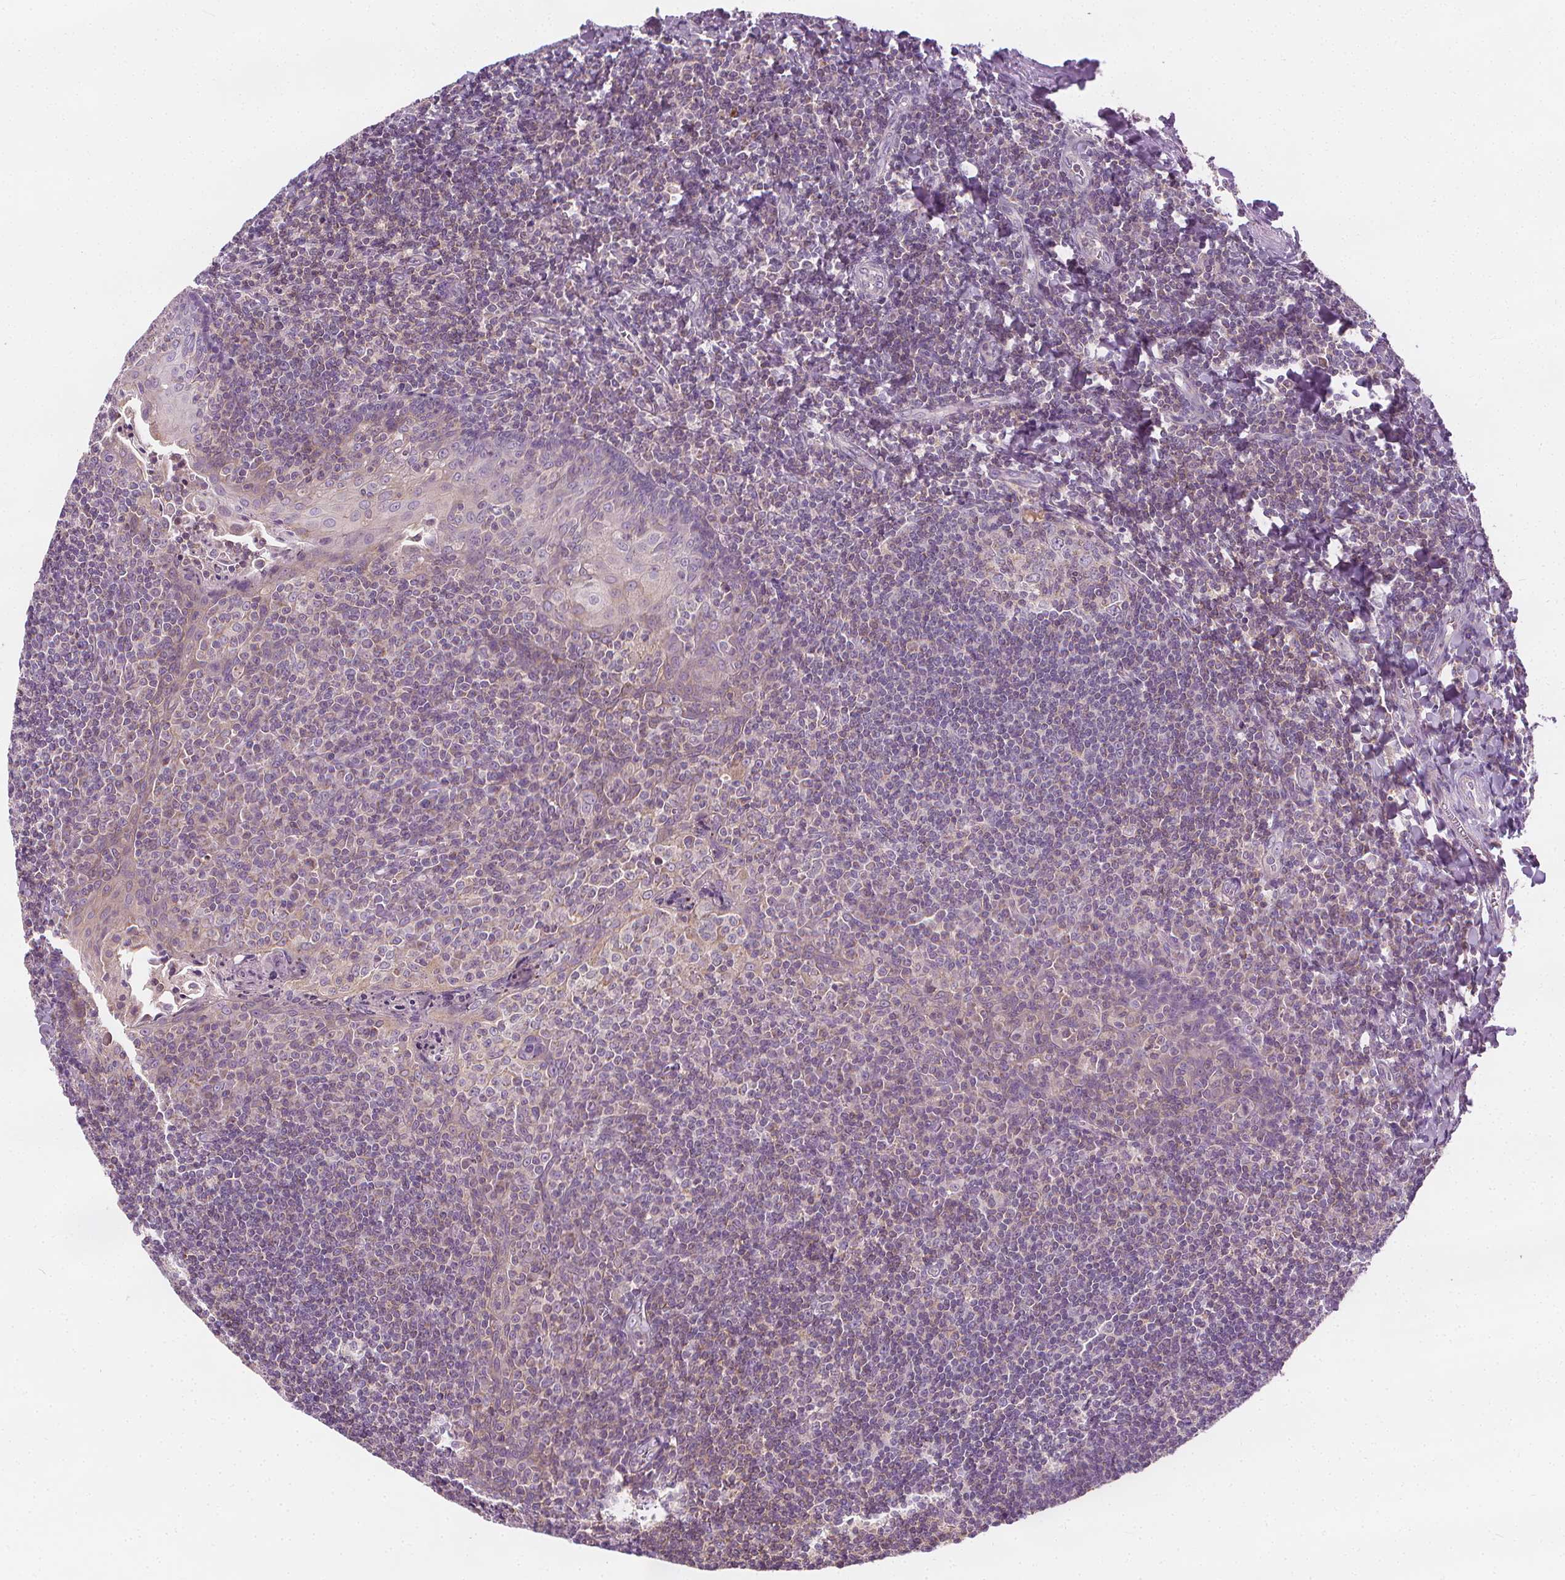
{"staining": {"intensity": "weak", "quantity": "<25%", "location": "cytoplasmic/membranous"}, "tissue": "tonsil", "cell_type": "Germinal center cells", "image_type": "normal", "snomed": [{"axis": "morphology", "description": "Normal tissue, NOS"}, {"axis": "morphology", "description": "Inflammation, NOS"}, {"axis": "topography", "description": "Tonsil"}], "caption": "This is an IHC image of benign tonsil. There is no expression in germinal center cells.", "gene": "RAB20", "patient": {"sex": "female", "age": 31}}